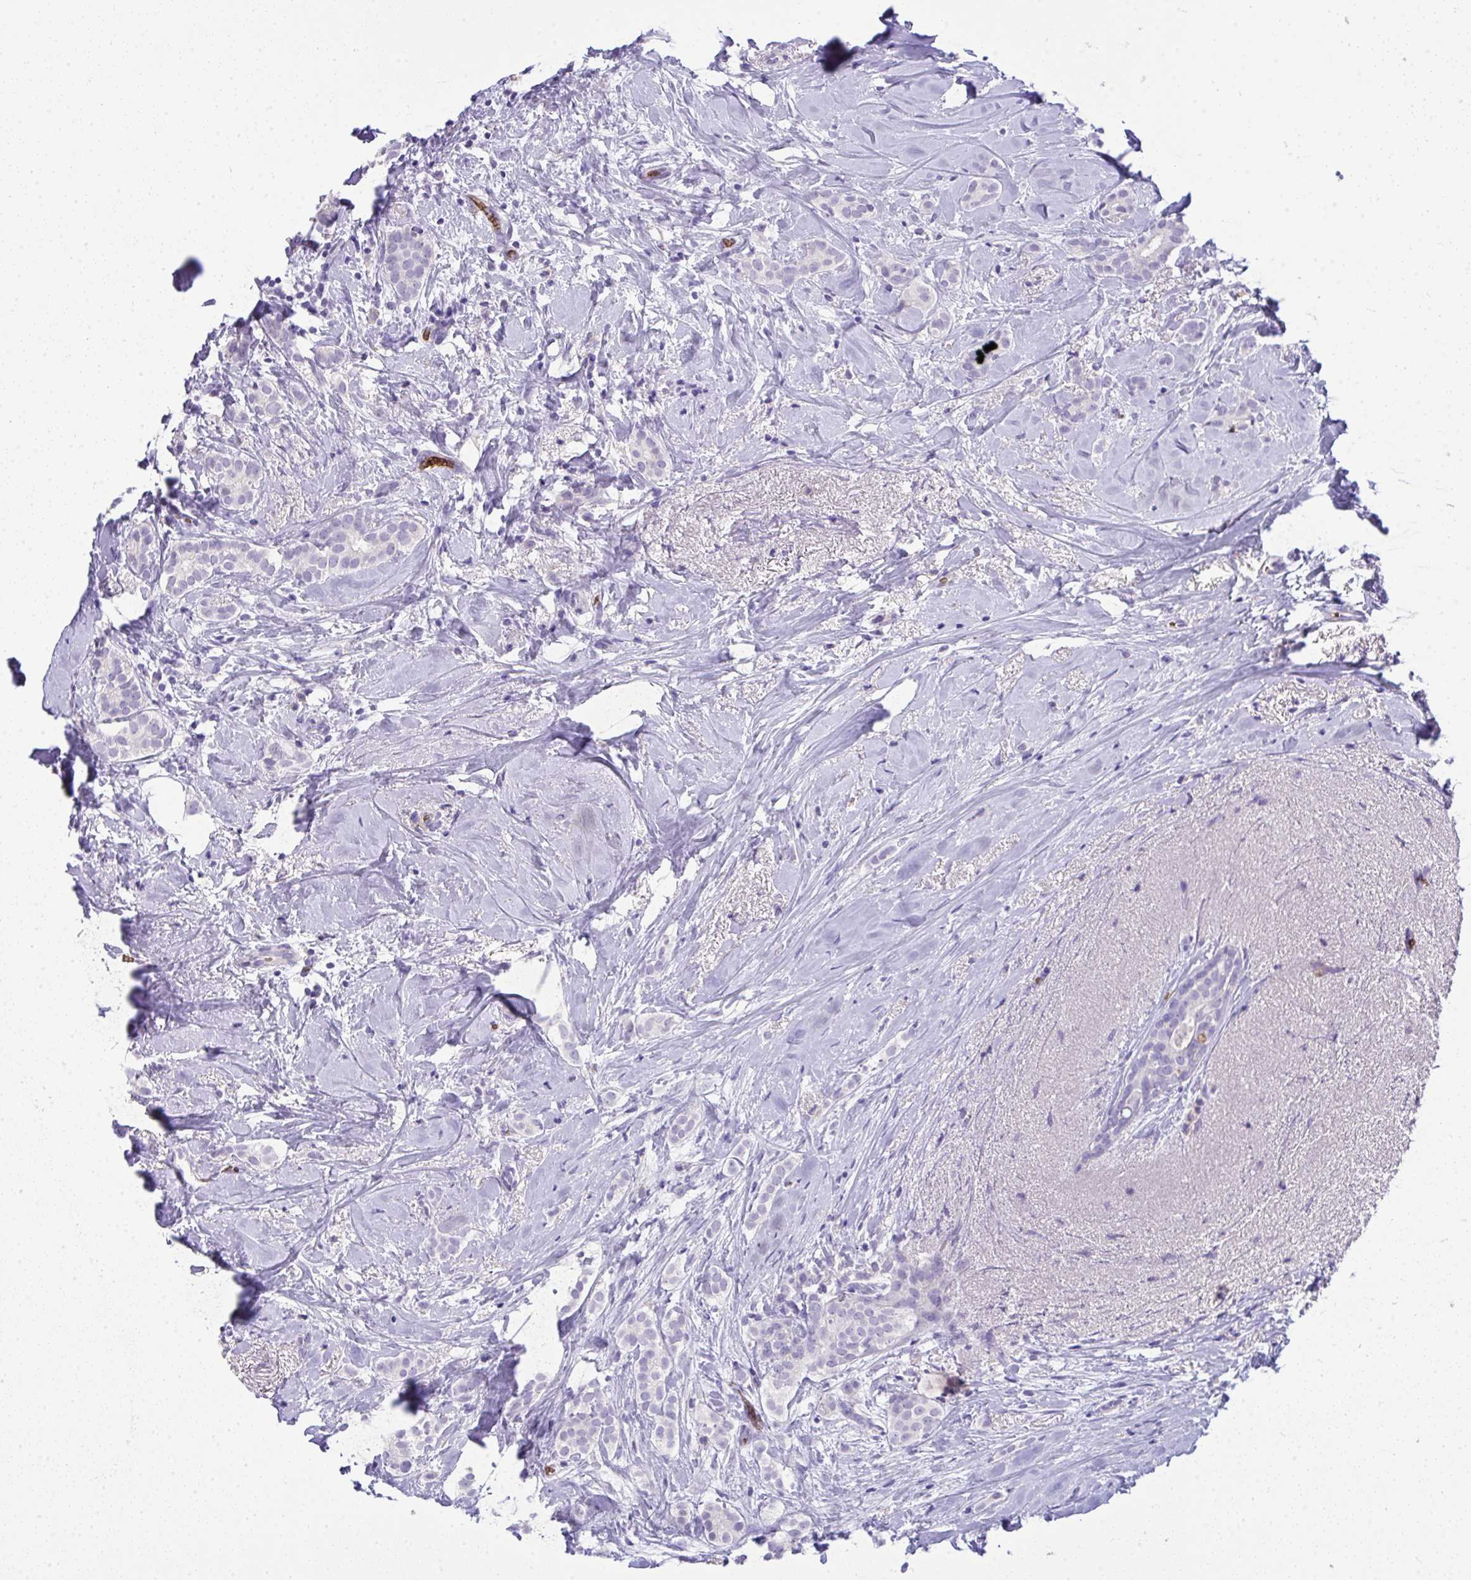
{"staining": {"intensity": "negative", "quantity": "none", "location": "none"}, "tissue": "breast cancer", "cell_type": "Tumor cells", "image_type": "cancer", "snomed": [{"axis": "morphology", "description": "Duct carcinoma"}, {"axis": "topography", "description": "Breast"}], "caption": "A photomicrograph of human breast invasive ductal carcinoma is negative for staining in tumor cells.", "gene": "SPTB", "patient": {"sex": "female", "age": 65}}